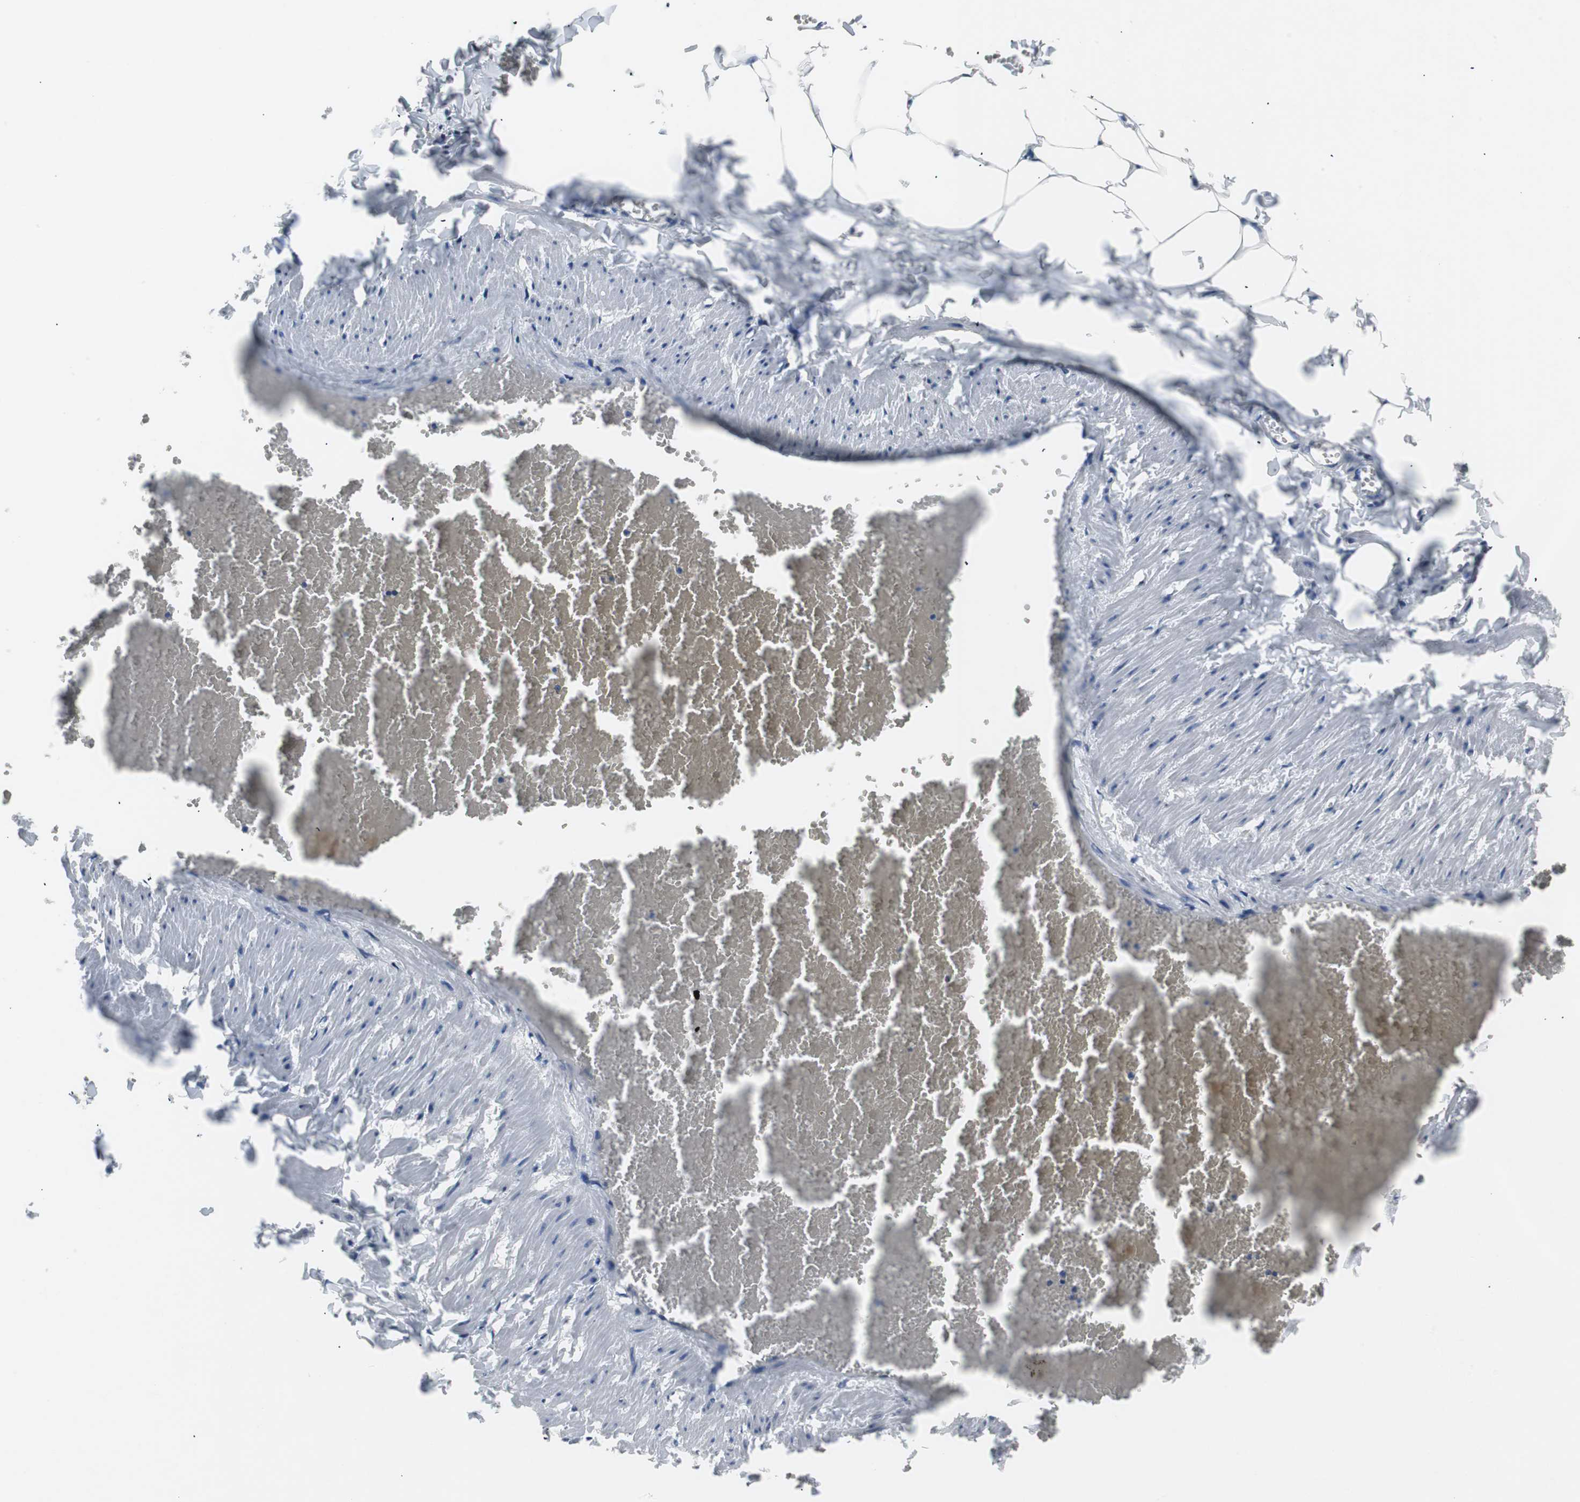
{"staining": {"intensity": "negative", "quantity": "none", "location": "none"}, "tissue": "adipose tissue", "cell_type": "Adipocytes", "image_type": "normal", "snomed": [{"axis": "morphology", "description": "Normal tissue, NOS"}, {"axis": "topography", "description": "Vascular tissue"}], "caption": "Immunohistochemistry photomicrograph of benign adipose tissue: human adipose tissue stained with DAB exhibits no significant protein expression in adipocytes. (DAB (3,3'-diaminobenzidine) immunohistochemistry visualized using brightfield microscopy, high magnification).", "gene": "LRP2", "patient": {"sex": "male", "age": 41}}